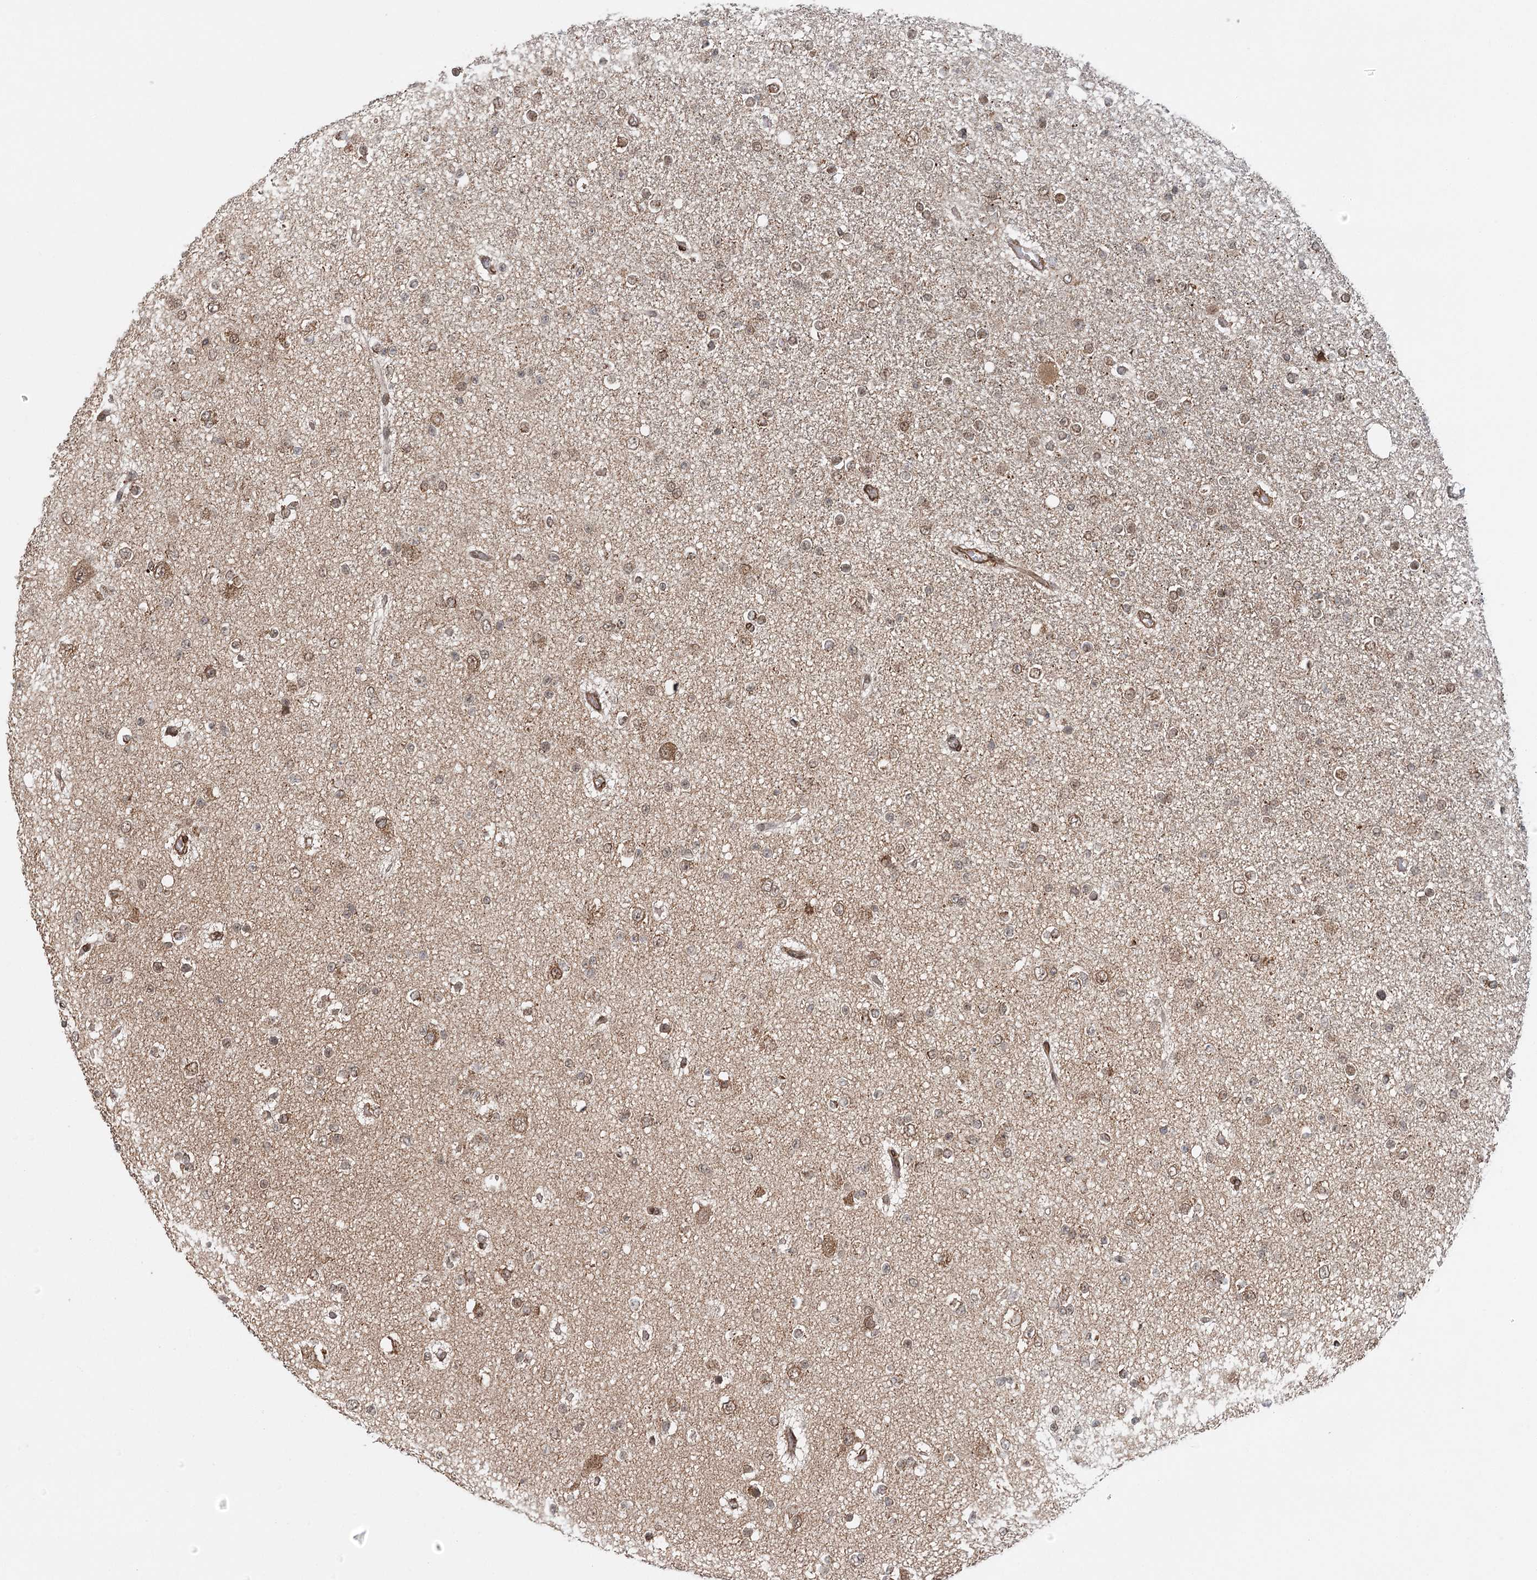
{"staining": {"intensity": "weak", "quantity": "25%-75%", "location": "cytoplasmic/membranous"}, "tissue": "glioma", "cell_type": "Tumor cells", "image_type": "cancer", "snomed": [{"axis": "morphology", "description": "Glioma, malignant, Low grade"}, {"axis": "topography", "description": "Brain"}], "caption": "Glioma tissue displays weak cytoplasmic/membranous expression in approximately 25%-75% of tumor cells, visualized by immunohistochemistry. (DAB (3,3'-diaminobenzidine) IHC with brightfield microscopy, high magnification).", "gene": "BCKDHA", "patient": {"sex": "female", "age": 22}}